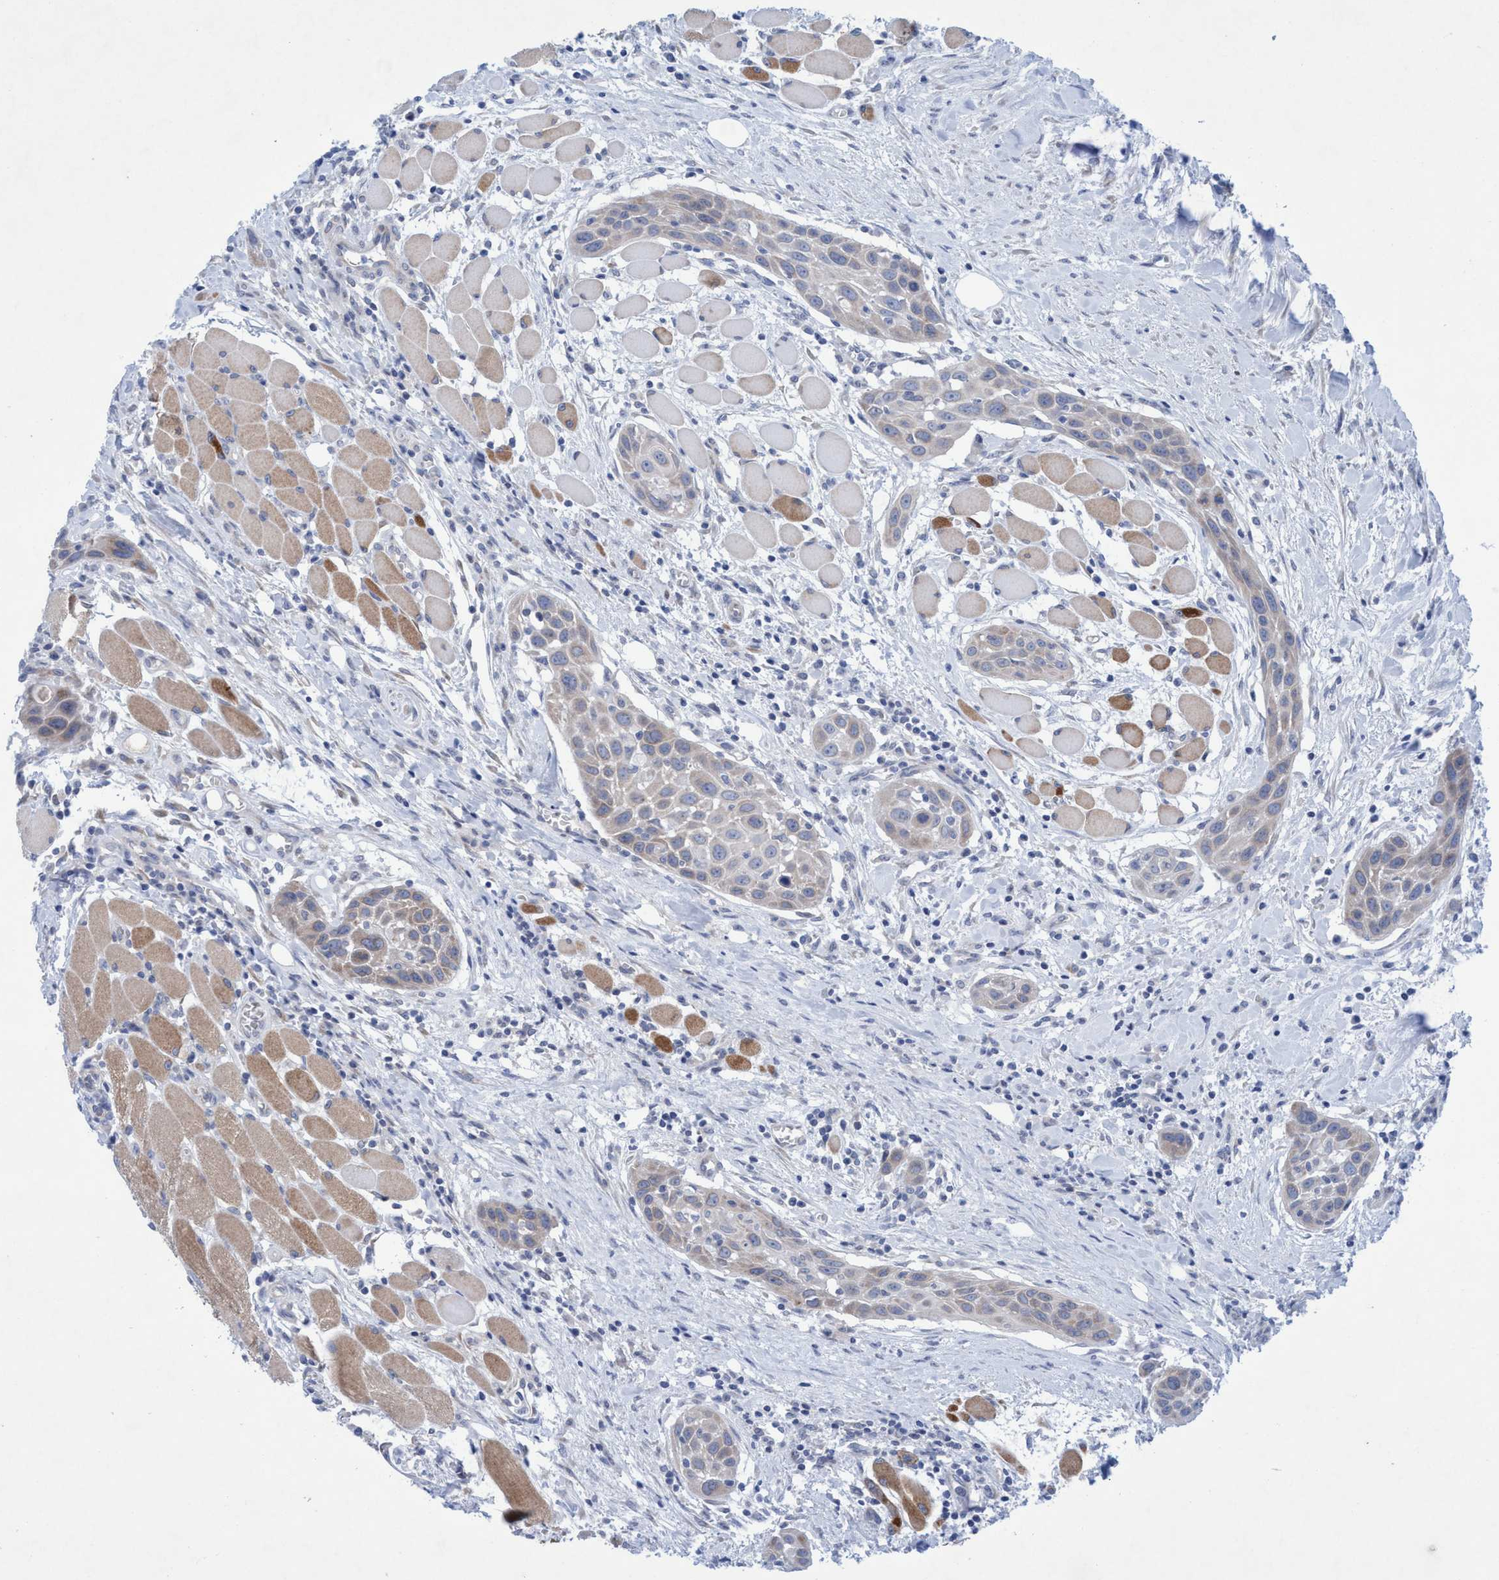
{"staining": {"intensity": "moderate", "quantity": "<25%", "location": "cytoplasmic/membranous"}, "tissue": "head and neck cancer", "cell_type": "Tumor cells", "image_type": "cancer", "snomed": [{"axis": "morphology", "description": "Squamous cell carcinoma, NOS"}, {"axis": "topography", "description": "Oral tissue"}, {"axis": "topography", "description": "Head-Neck"}], "caption": "IHC of head and neck squamous cell carcinoma exhibits low levels of moderate cytoplasmic/membranous positivity in approximately <25% of tumor cells. (Brightfield microscopy of DAB IHC at high magnification).", "gene": "RSAD1", "patient": {"sex": "female", "age": 50}}